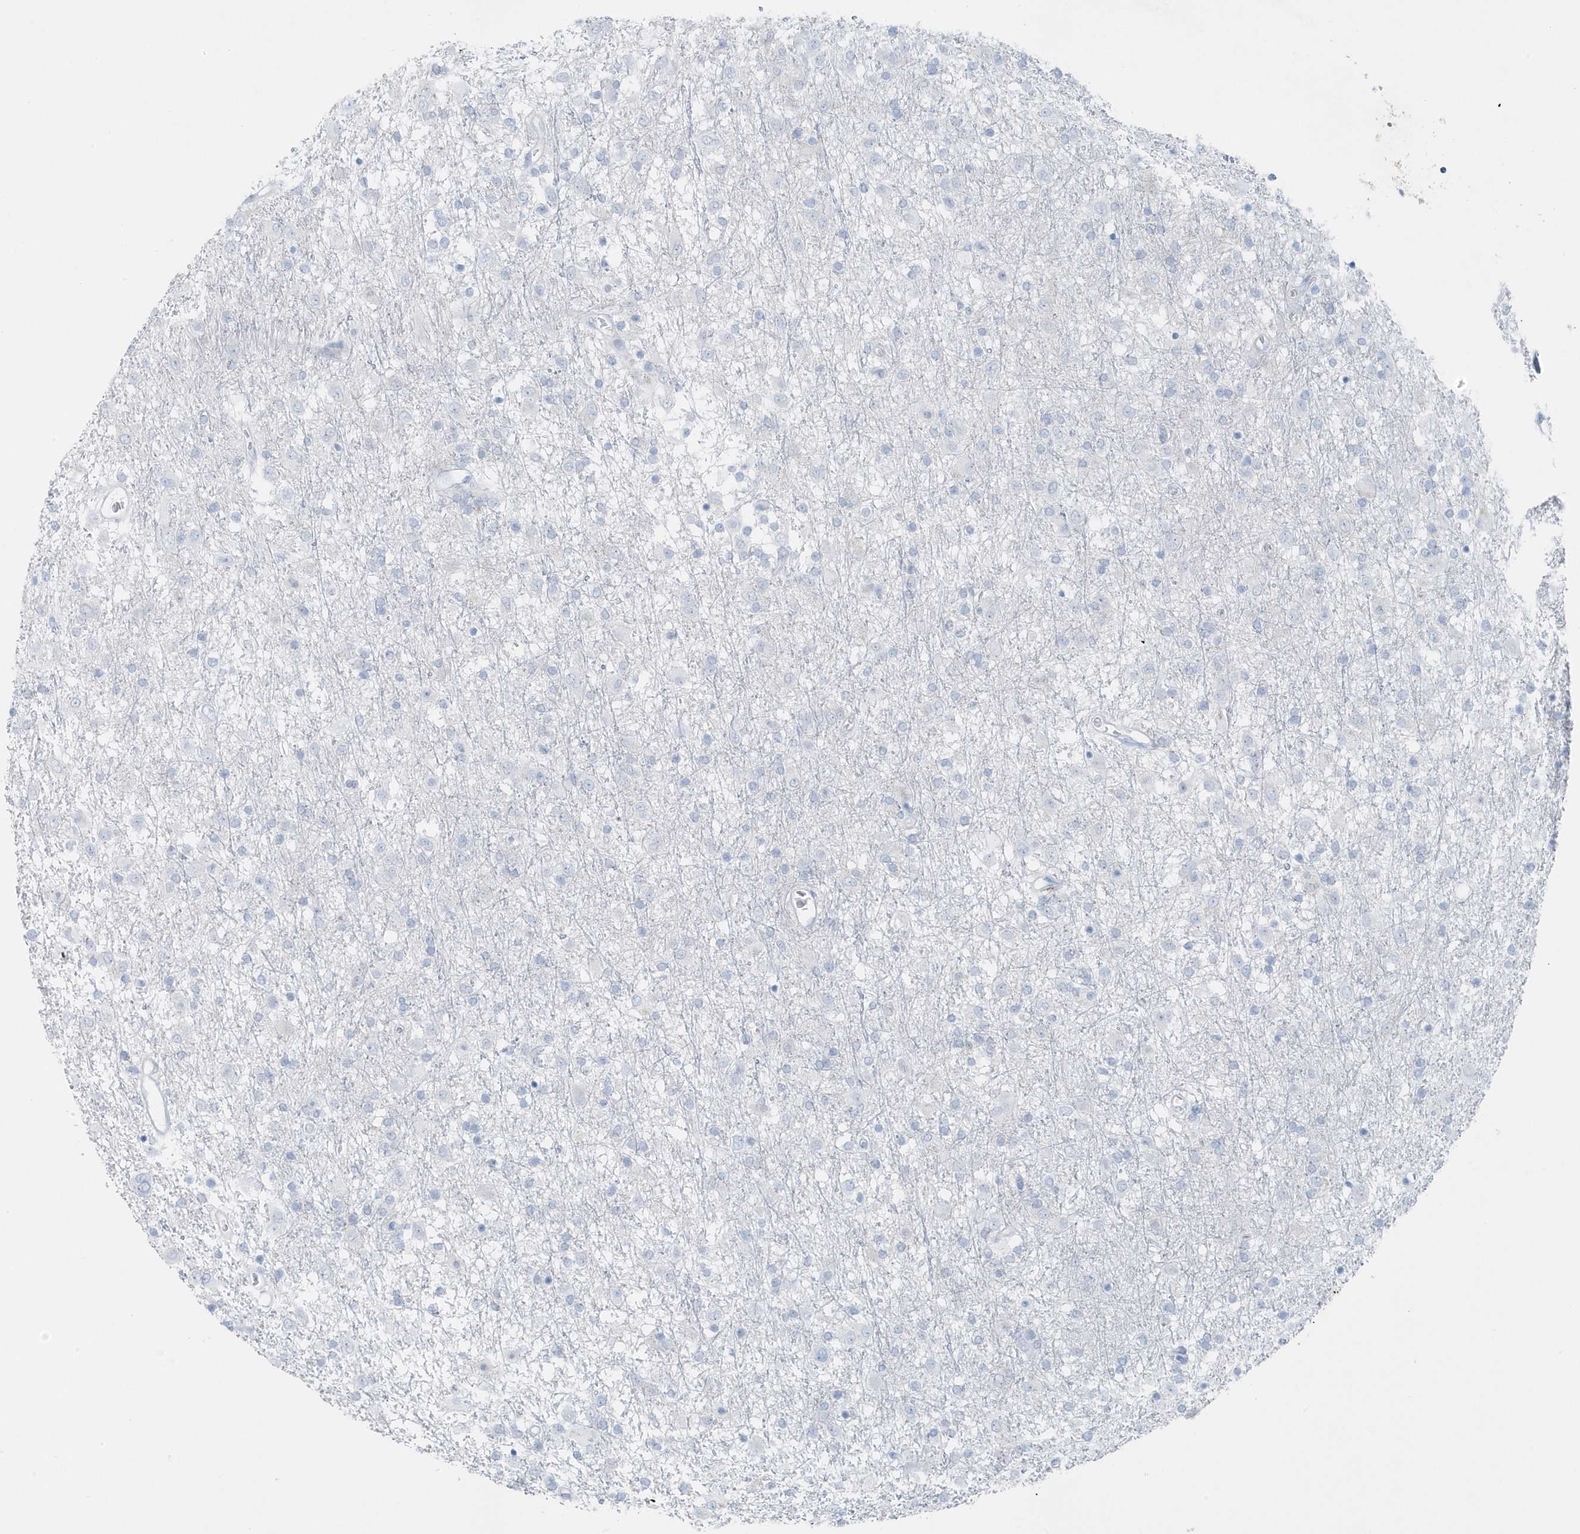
{"staining": {"intensity": "negative", "quantity": "none", "location": "none"}, "tissue": "glioma", "cell_type": "Tumor cells", "image_type": "cancer", "snomed": [{"axis": "morphology", "description": "Glioma, malignant, Low grade"}, {"axis": "topography", "description": "Brain"}], "caption": "Immunohistochemistry (IHC) of malignant low-grade glioma demonstrates no positivity in tumor cells. The staining was performed using DAB (3,3'-diaminobenzidine) to visualize the protein expression in brown, while the nuclei were stained in blue with hematoxylin (Magnification: 20x).", "gene": "FAM98A", "patient": {"sex": "male", "age": 65}}